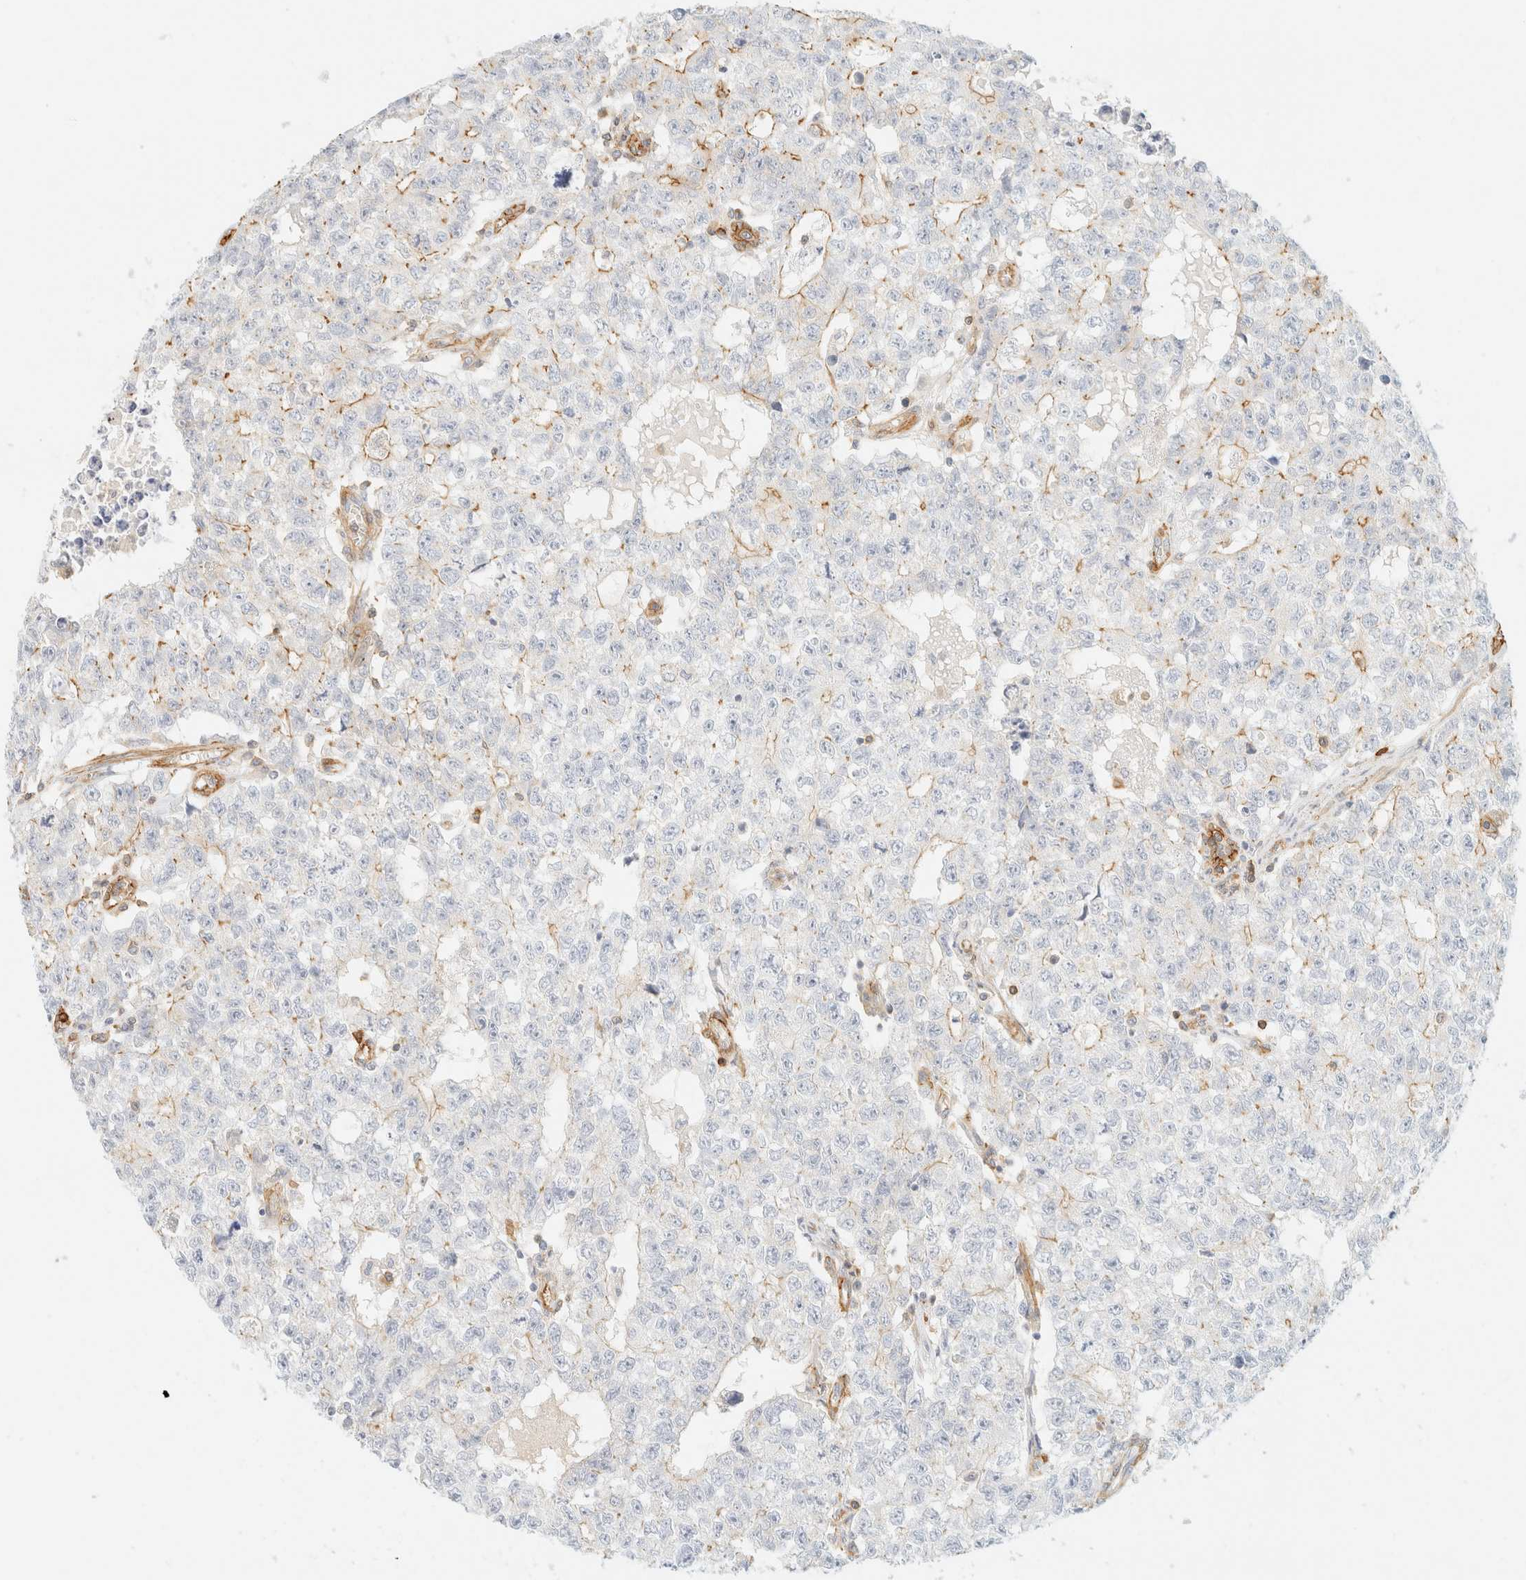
{"staining": {"intensity": "moderate", "quantity": "<25%", "location": "cytoplasmic/membranous"}, "tissue": "testis cancer", "cell_type": "Tumor cells", "image_type": "cancer", "snomed": [{"axis": "morphology", "description": "Carcinoma, Embryonal, NOS"}, {"axis": "topography", "description": "Testis"}], "caption": "DAB (3,3'-diaminobenzidine) immunohistochemical staining of testis cancer (embryonal carcinoma) demonstrates moderate cytoplasmic/membranous protein expression in about <25% of tumor cells.", "gene": "OTOP2", "patient": {"sex": "male", "age": 28}}